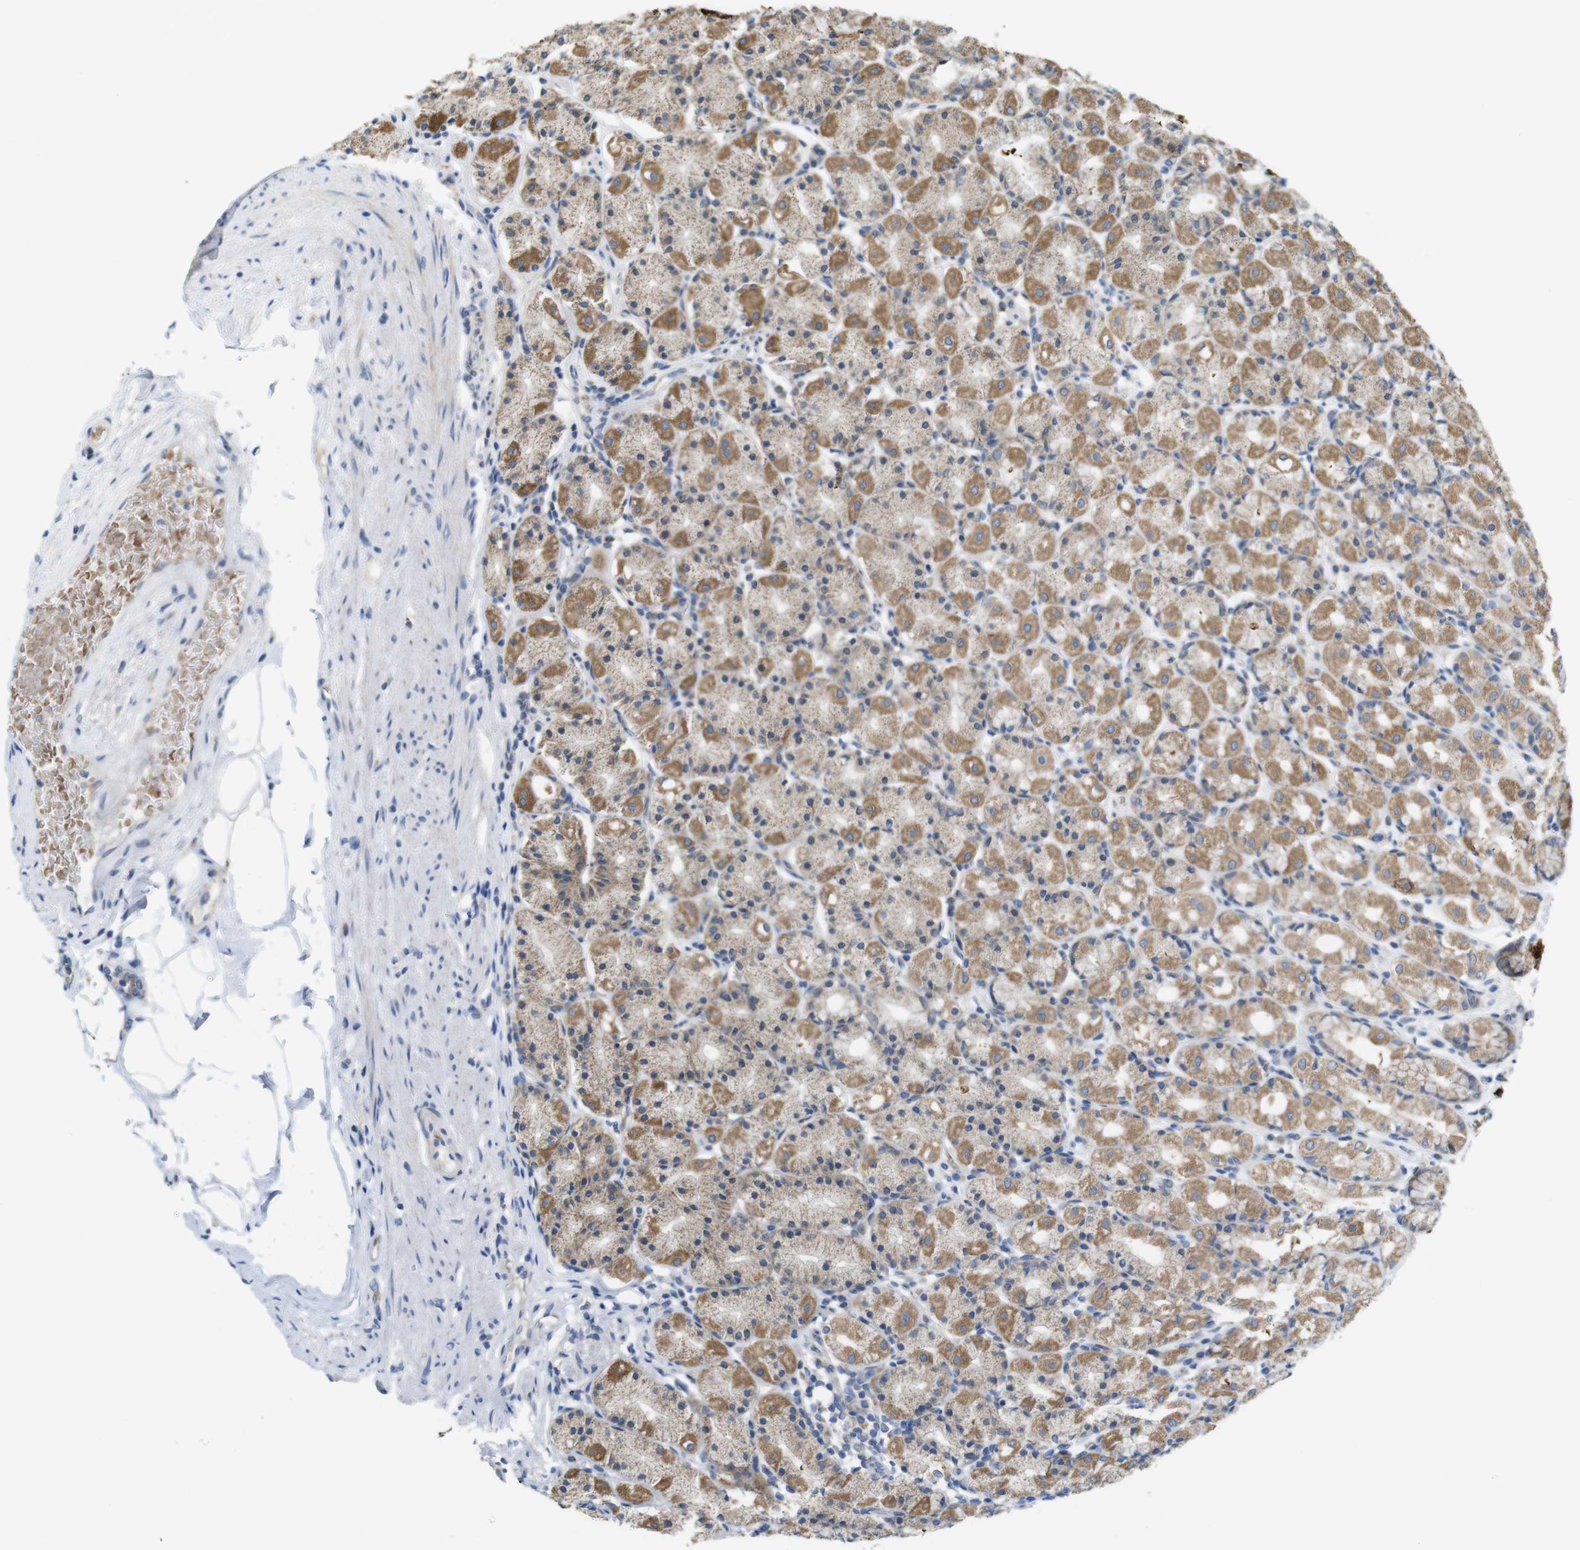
{"staining": {"intensity": "moderate", "quantity": ">75%", "location": "cytoplasmic/membranous"}, "tissue": "stomach", "cell_type": "Glandular cells", "image_type": "normal", "snomed": [{"axis": "morphology", "description": "Normal tissue, NOS"}, {"axis": "topography", "description": "Stomach, upper"}], "caption": "Brown immunohistochemical staining in benign human stomach reveals moderate cytoplasmic/membranous positivity in approximately >75% of glandular cells.", "gene": "MARCHF1", "patient": {"sex": "male", "age": 68}}